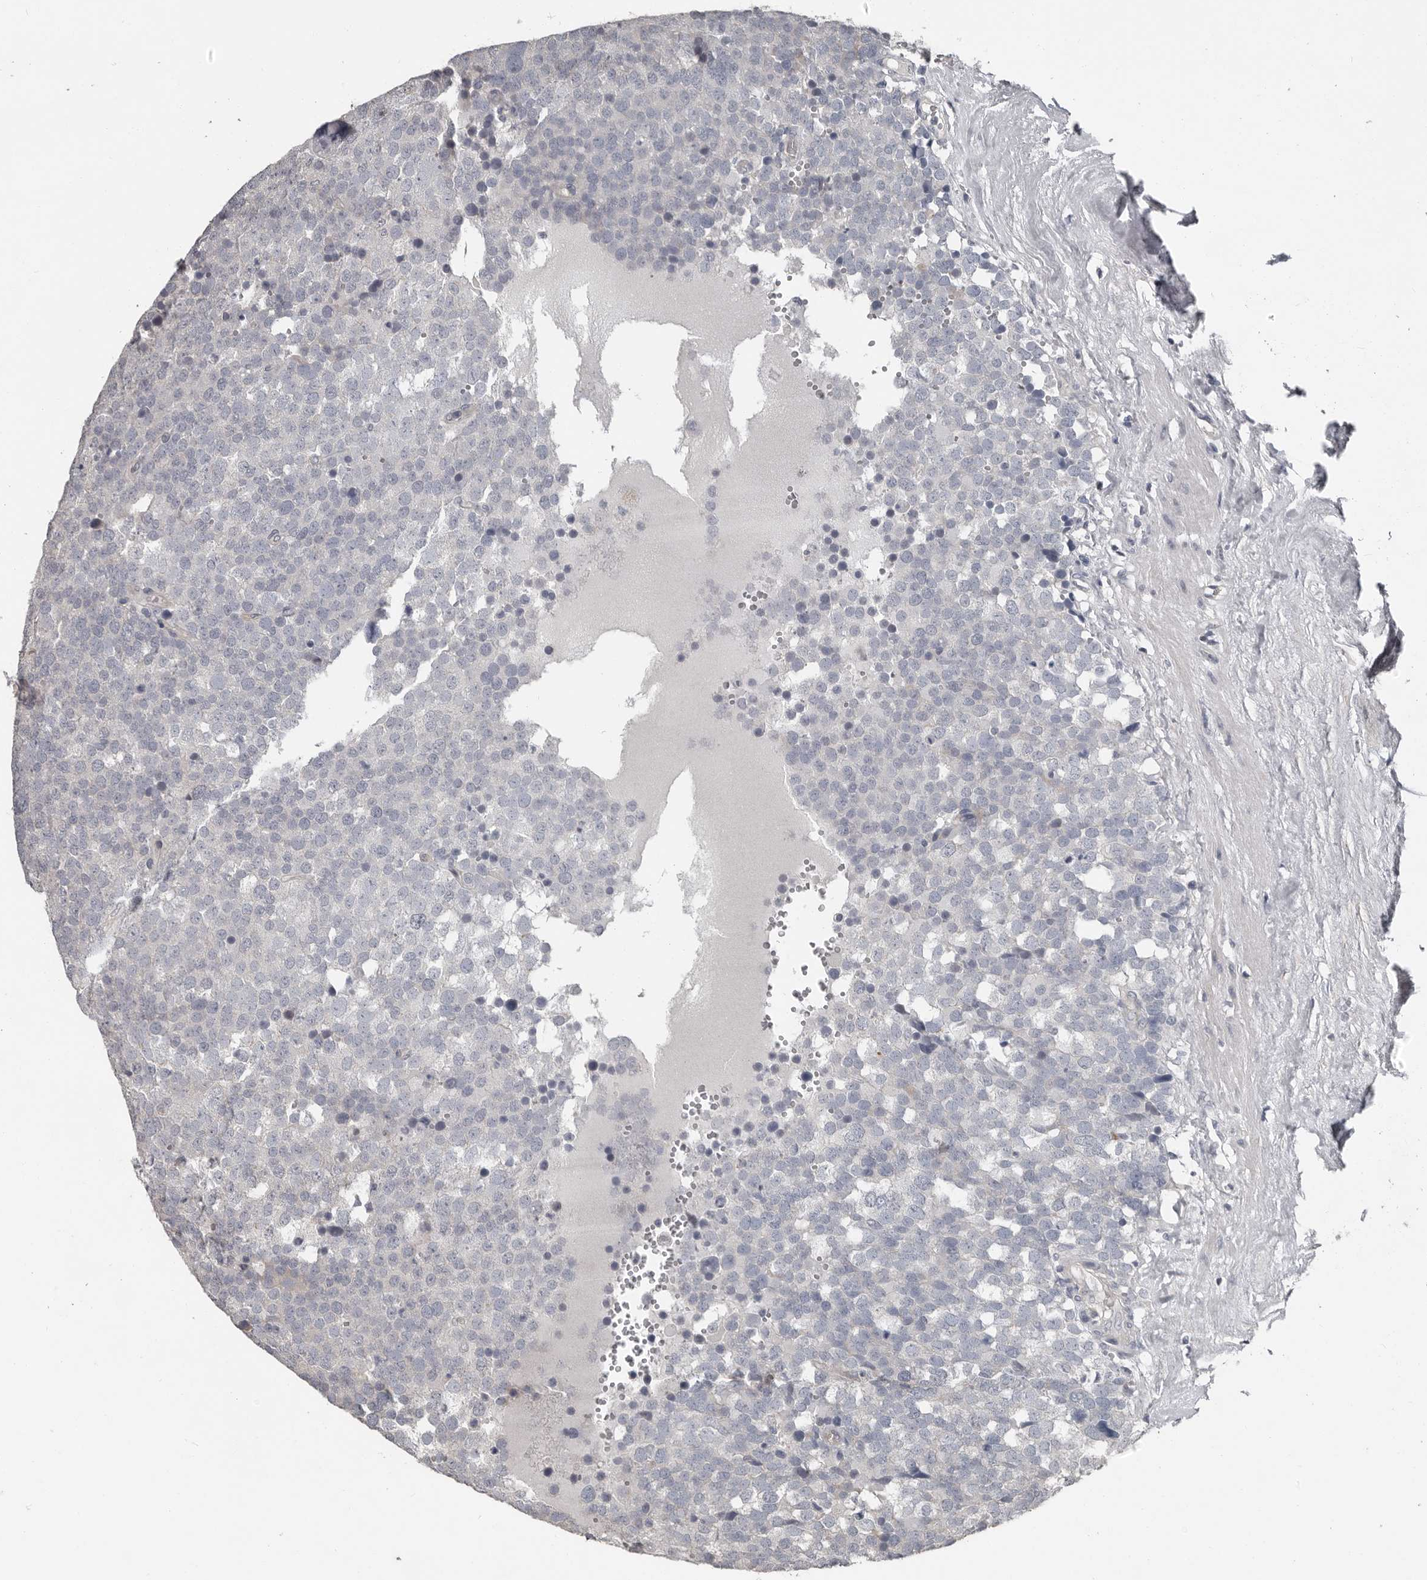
{"staining": {"intensity": "negative", "quantity": "none", "location": "none"}, "tissue": "testis cancer", "cell_type": "Tumor cells", "image_type": "cancer", "snomed": [{"axis": "morphology", "description": "Seminoma, NOS"}, {"axis": "topography", "description": "Testis"}], "caption": "Testis cancer stained for a protein using immunohistochemistry shows no expression tumor cells.", "gene": "CA6", "patient": {"sex": "male", "age": 71}}